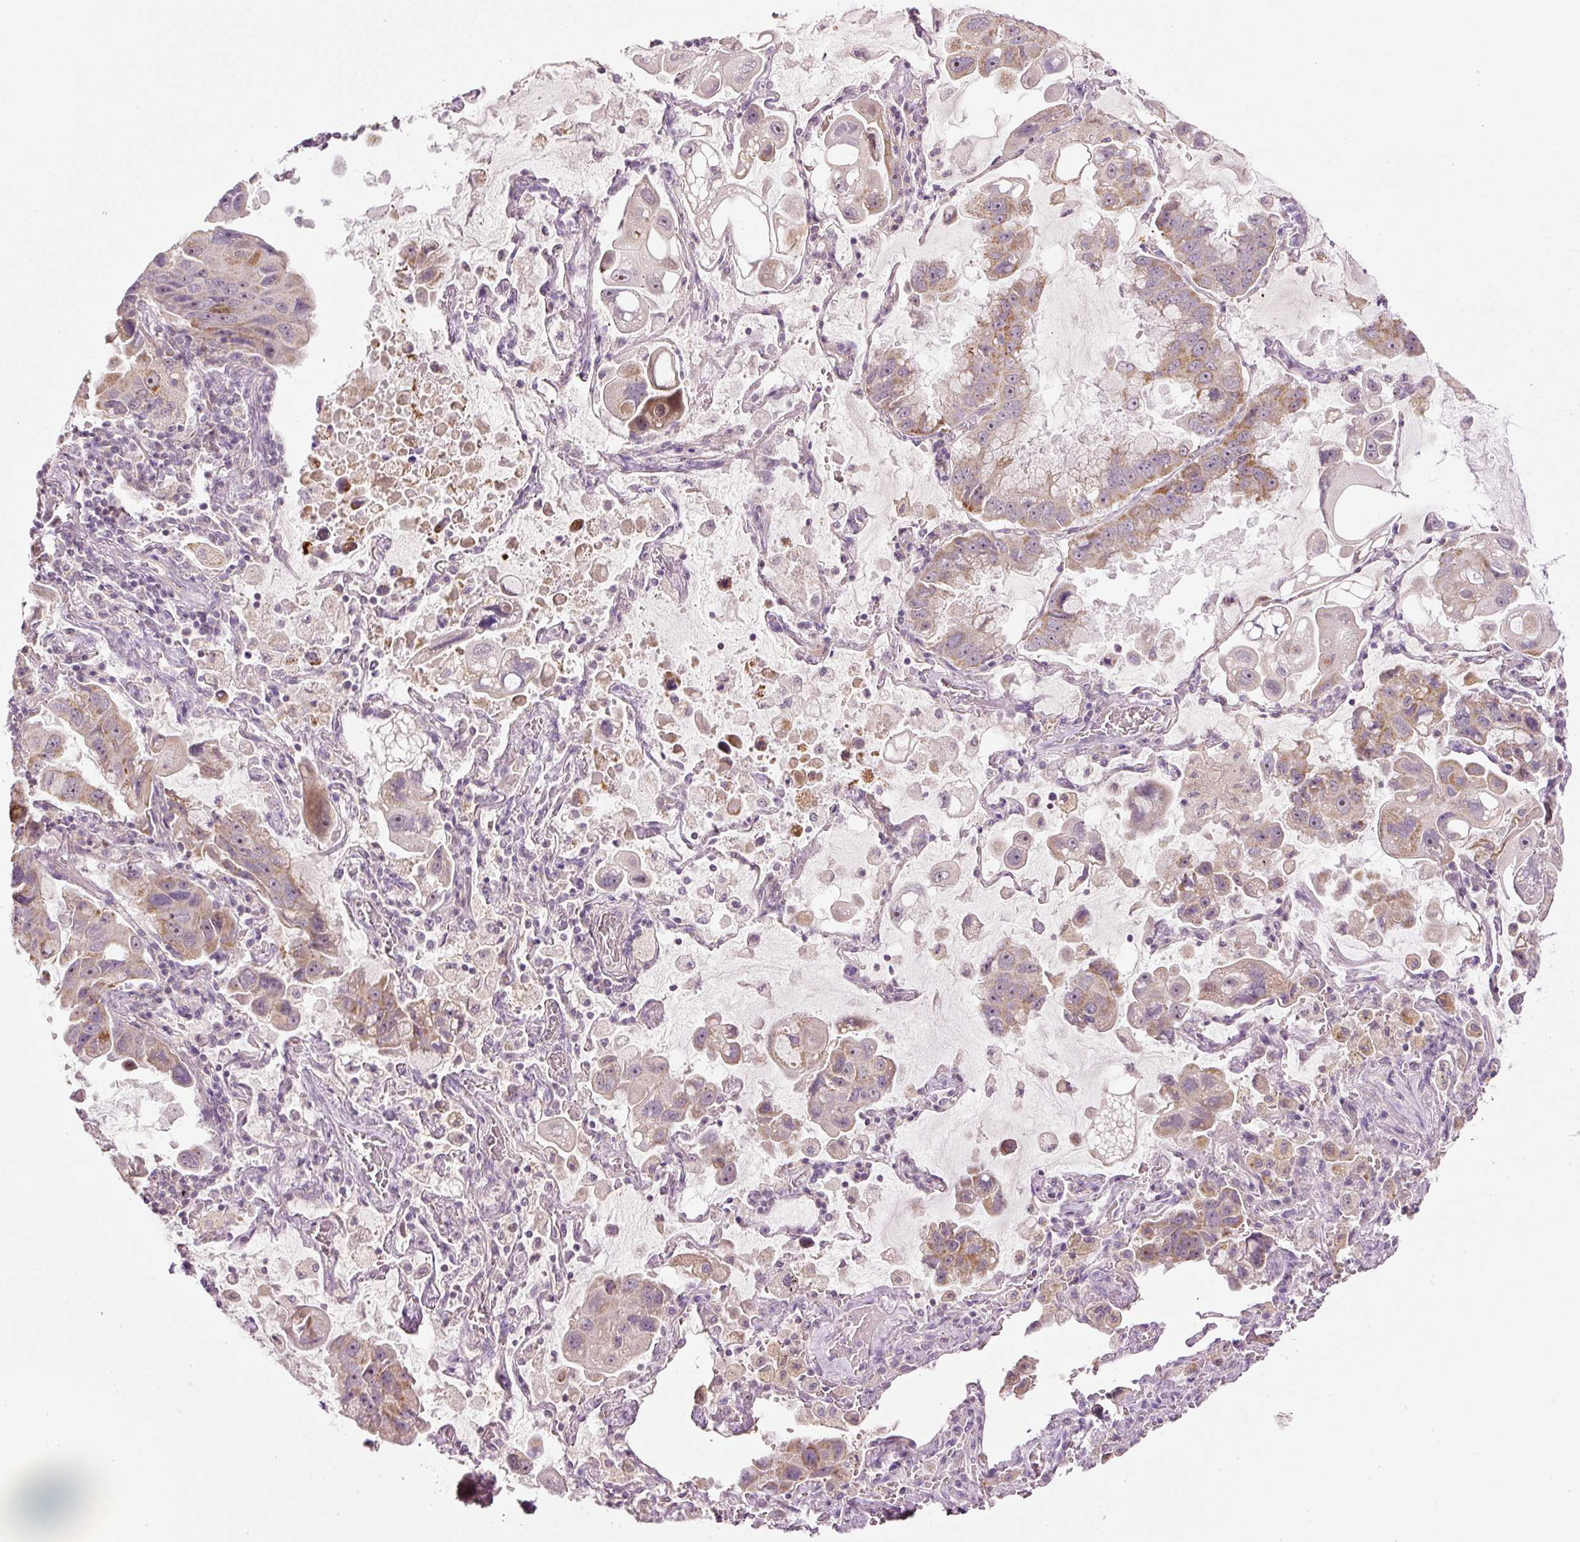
{"staining": {"intensity": "moderate", "quantity": "<25%", "location": "cytoplasmic/membranous"}, "tissue": "lung cancer", "cell_type": "Tumor cells", "image_type": "cancer", "snomed": [{"axis": "morphology", "description": "Adenocarcinoma, NOS"}, {"axis": "topography", "description": "Lung"}], "caption": "Lung adenocarcinoma tissue demonstrates moderate cytoplasmic/membranous positivity in approximately <25% of tumor cells", "gene": "CDC20B", "patient": {"sex": "male", "age": 64}}